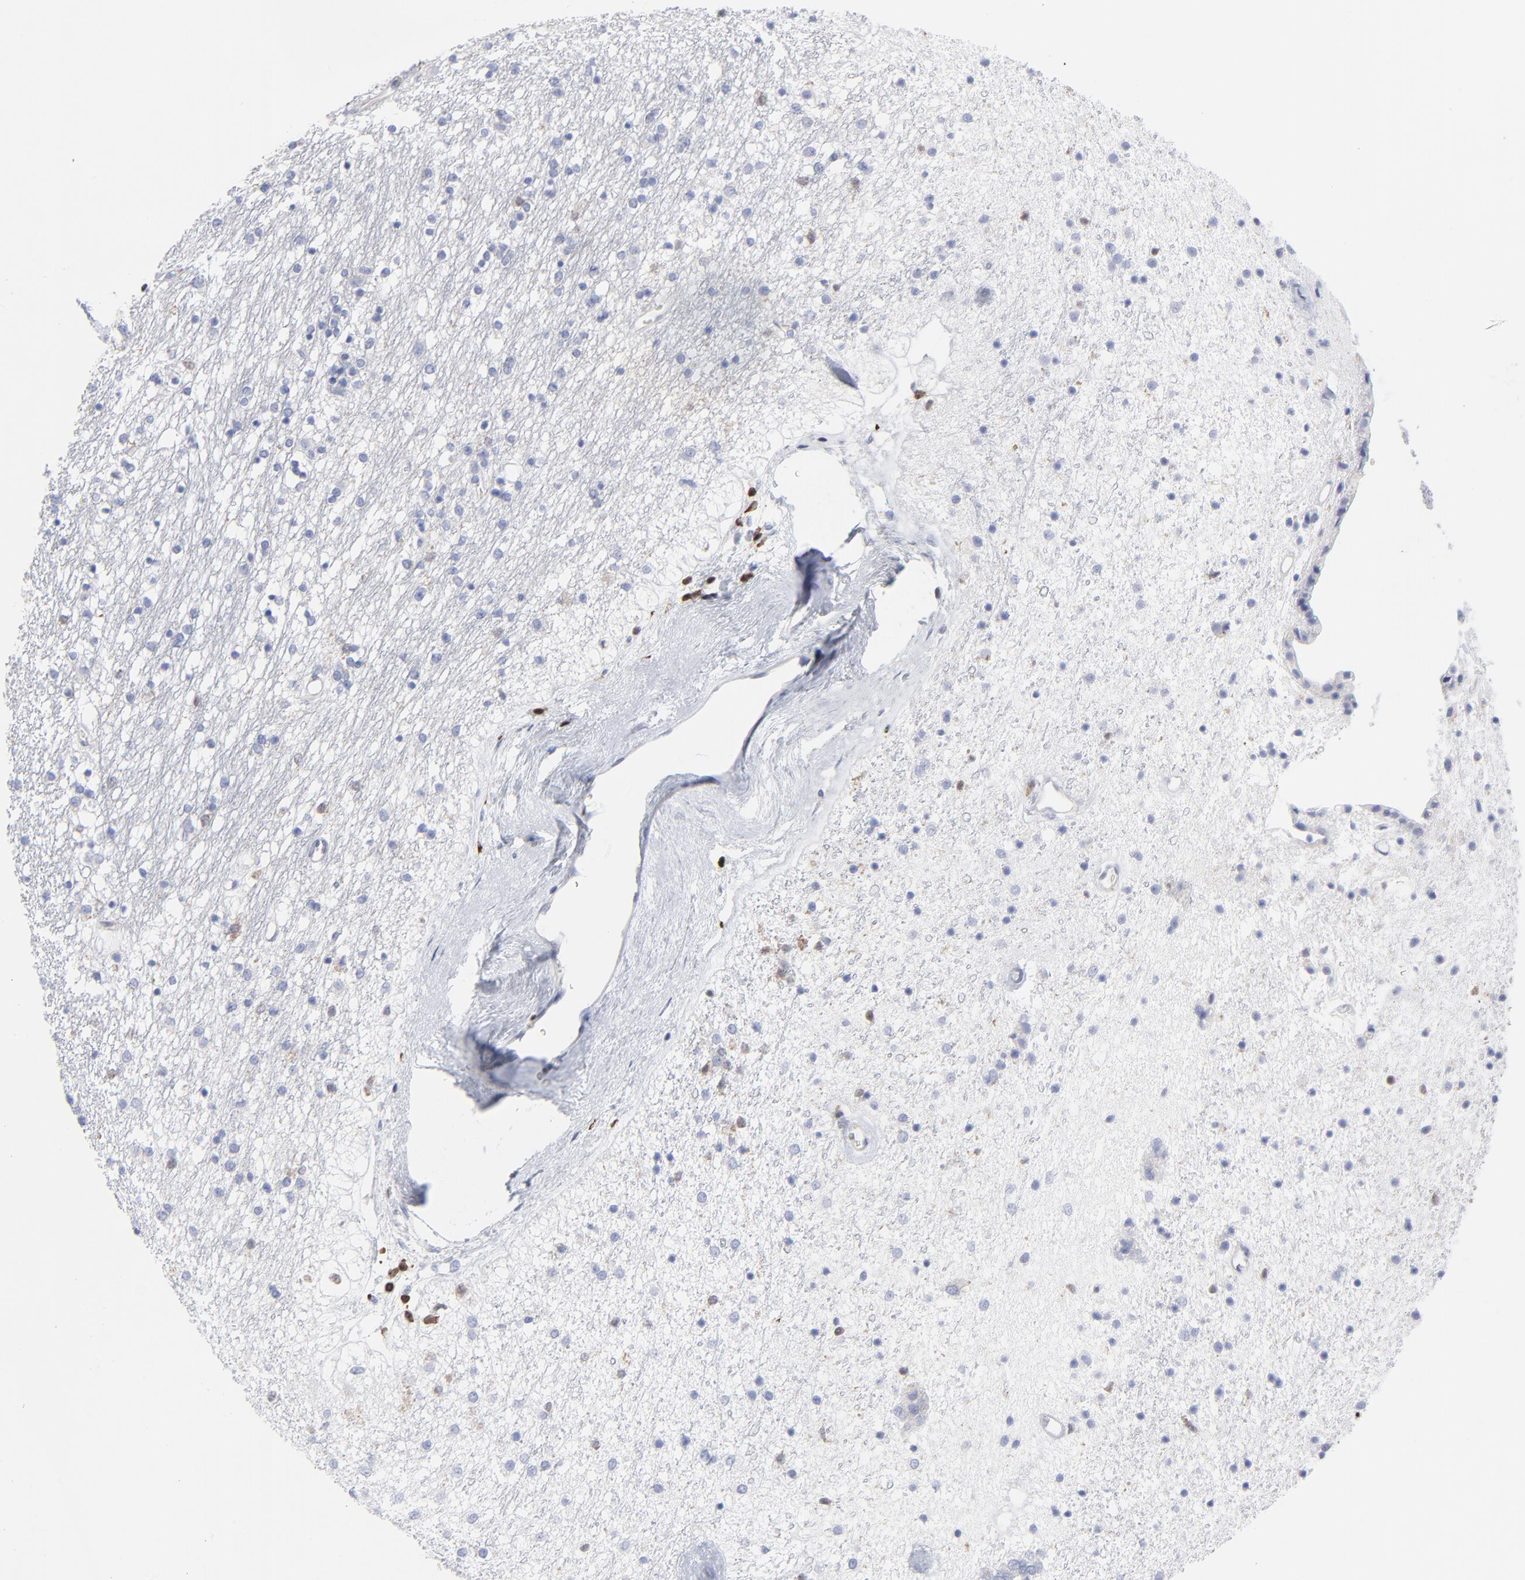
{"staining": {"intensity": "negative", "quantity": "none", "location": "none"}, "tissue": "caudate", "cell_type": "Glial cells", "image_type": "normal", "snomed": [{"axis": "morphology", "description": "Normal tissue, NOS"}, {"axis": "topography", "description": "Lateral ventricle wall"}], "caption": "IHC photomicrograph of unremarkable caudate stained for a protein (brown), which exhibits no staining in glial cells.", "gene": "TBXT", "patient": {"sex": "female", "age": 54}}